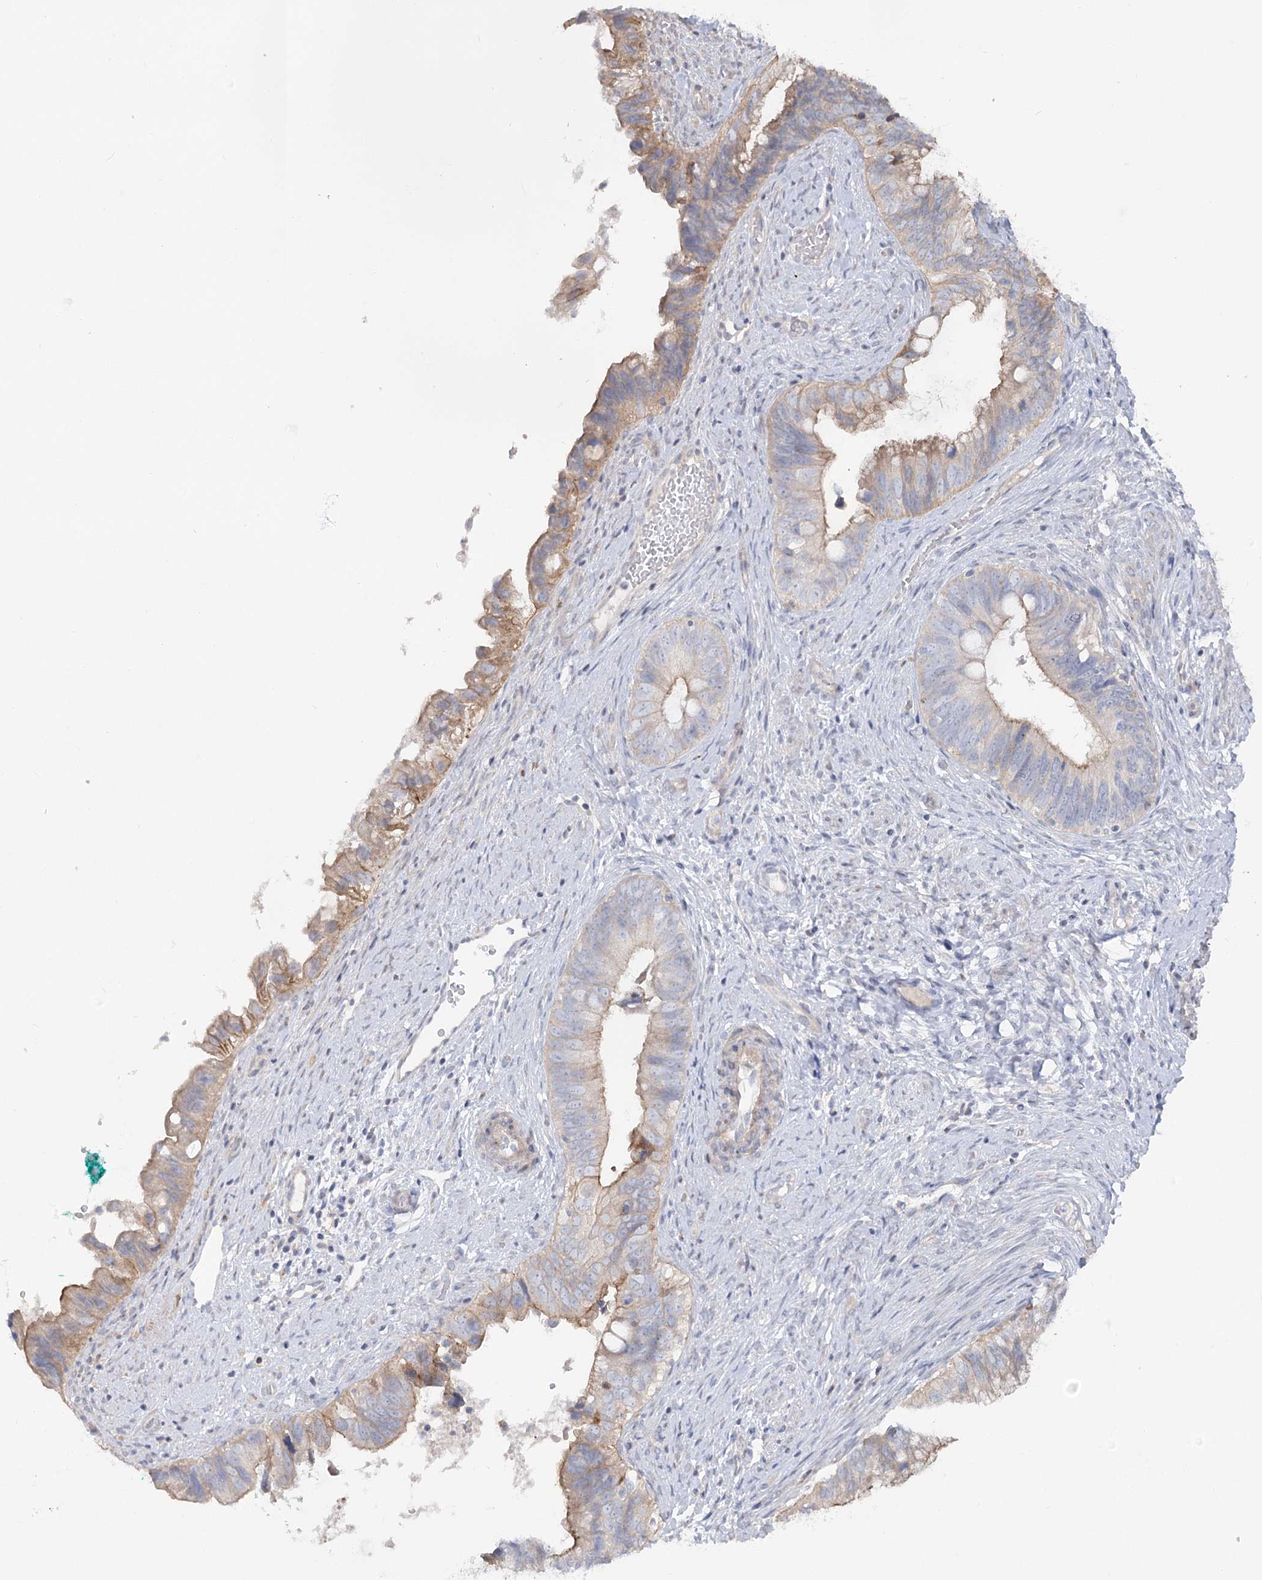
{"staining": {"intensity": "moderate", "quantity": "<25%", "location": "cytoplasmic/membranous"}, "tissue": "cervical cancer", "cell_type": "Tumor cells", "image_type": "cancer", "snomed": [{"axis": "morphology", "description": "Adenocarcinoma, NOS"}, {"axis": "topography", "description": "Cervix"}], "caption": "This photomicrograph exhibits immunohistochemistry (IHC) staining of human cervical cancer (adenocarcinoma), with low moderate cytoplasmic/membranous expression in approximately <25% of tumor cells.", "gene": "SCN11A", "patient": {"sex": "female", "age": 42}}